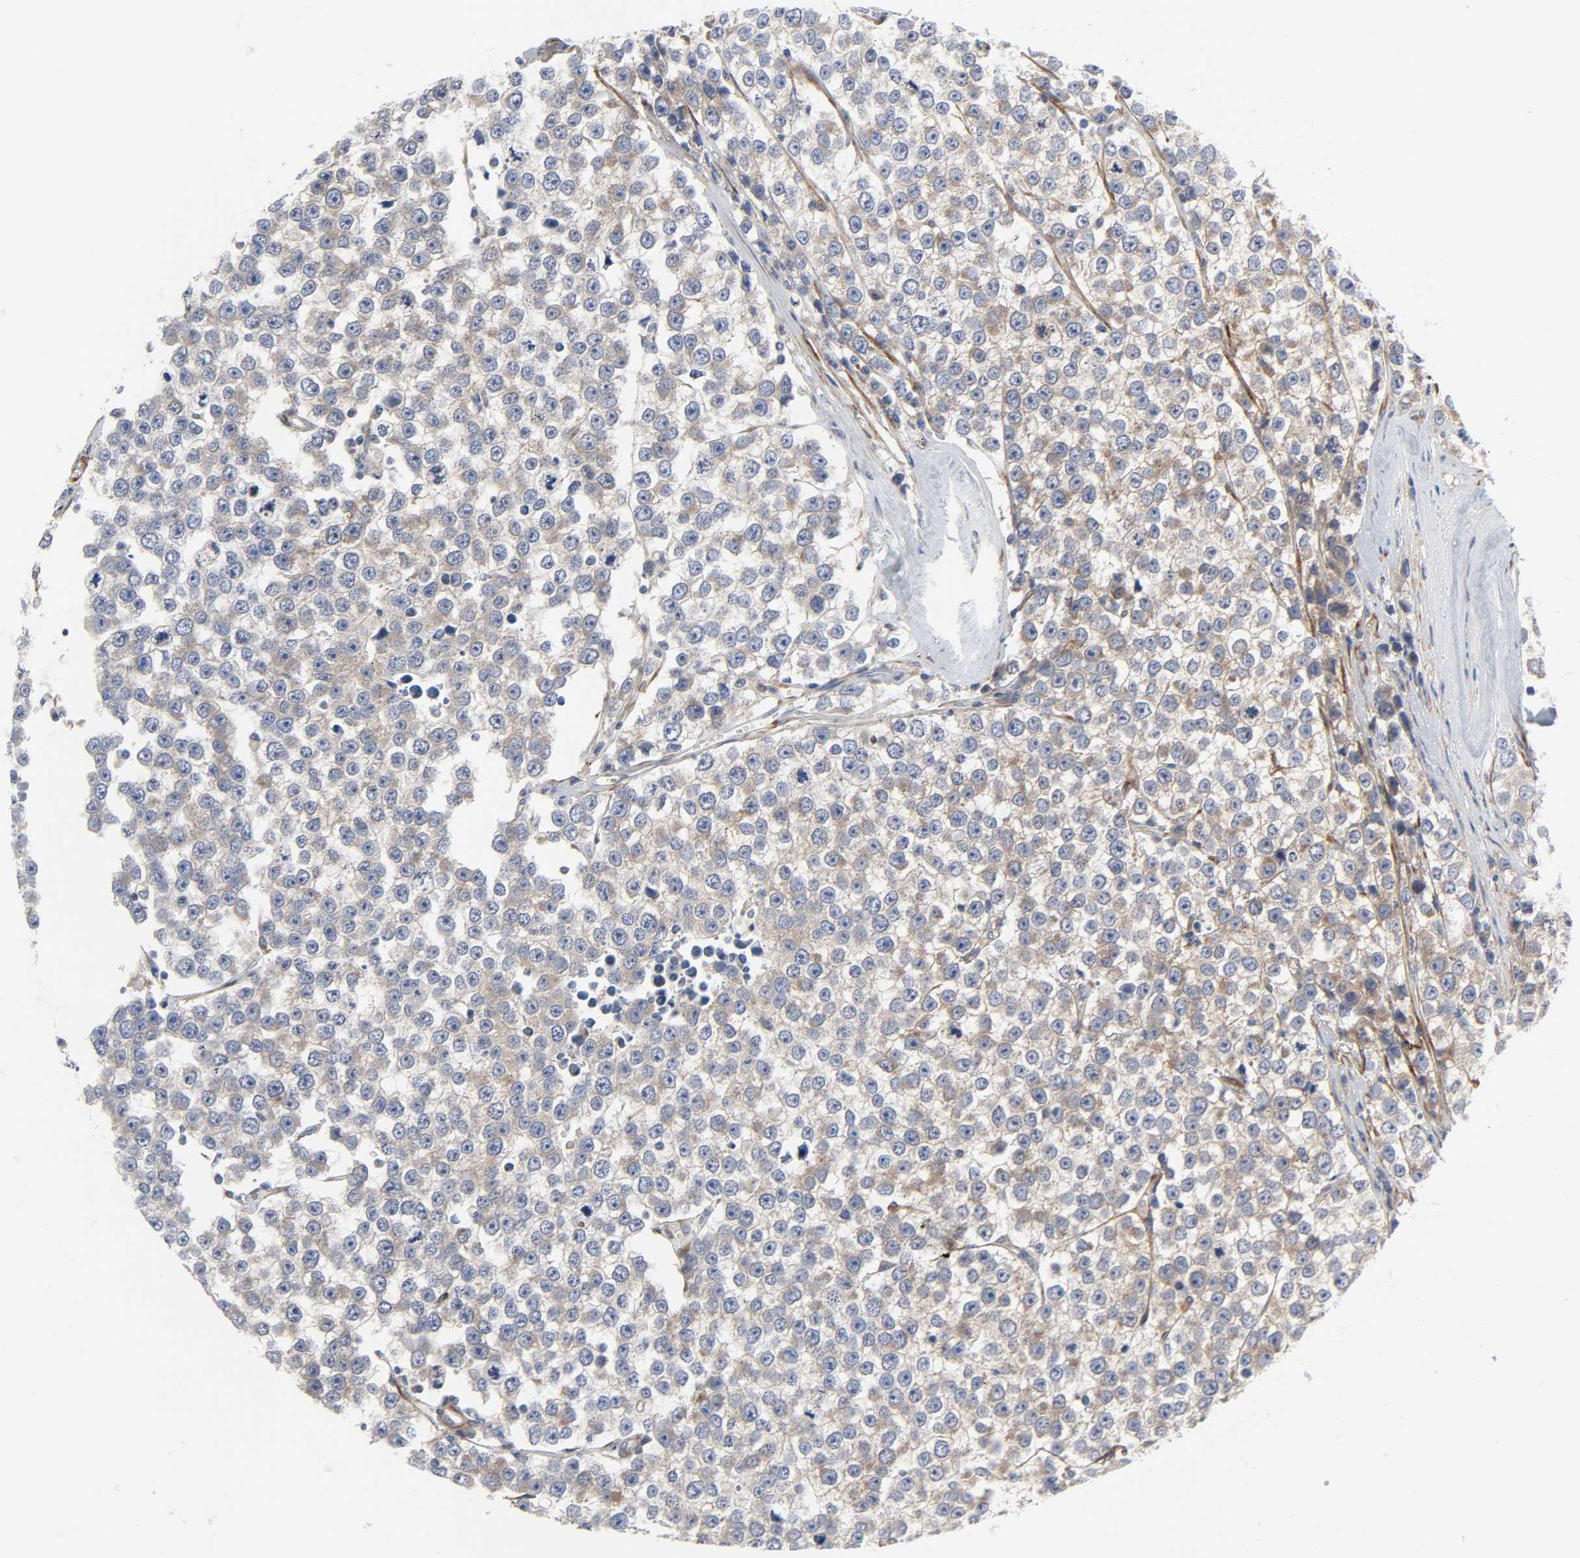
{"staining": {"intensity": "weak", "quantity": "25%-75%", "location": "cytoplasmic/membranous"}, "tissue": "testis cancer", "cell_type": "Tumor cells", "image_type": "cancer", "snomed": [{"axis": "morphology", "description": "Seminoma, NOS"}, {"axis": "morphology", "description": "Carcinoma, Embryonal, NOS"}, {"axis": "topography", "description": "Testis"}], "caption": "Protein staining exhibits weak cytoplasmic/membranous staining in about 25%-75% of tumor cells in testis seminoma.", "gene": "ARHGAP1", "patient": {"sex": "male", "age": 52}}